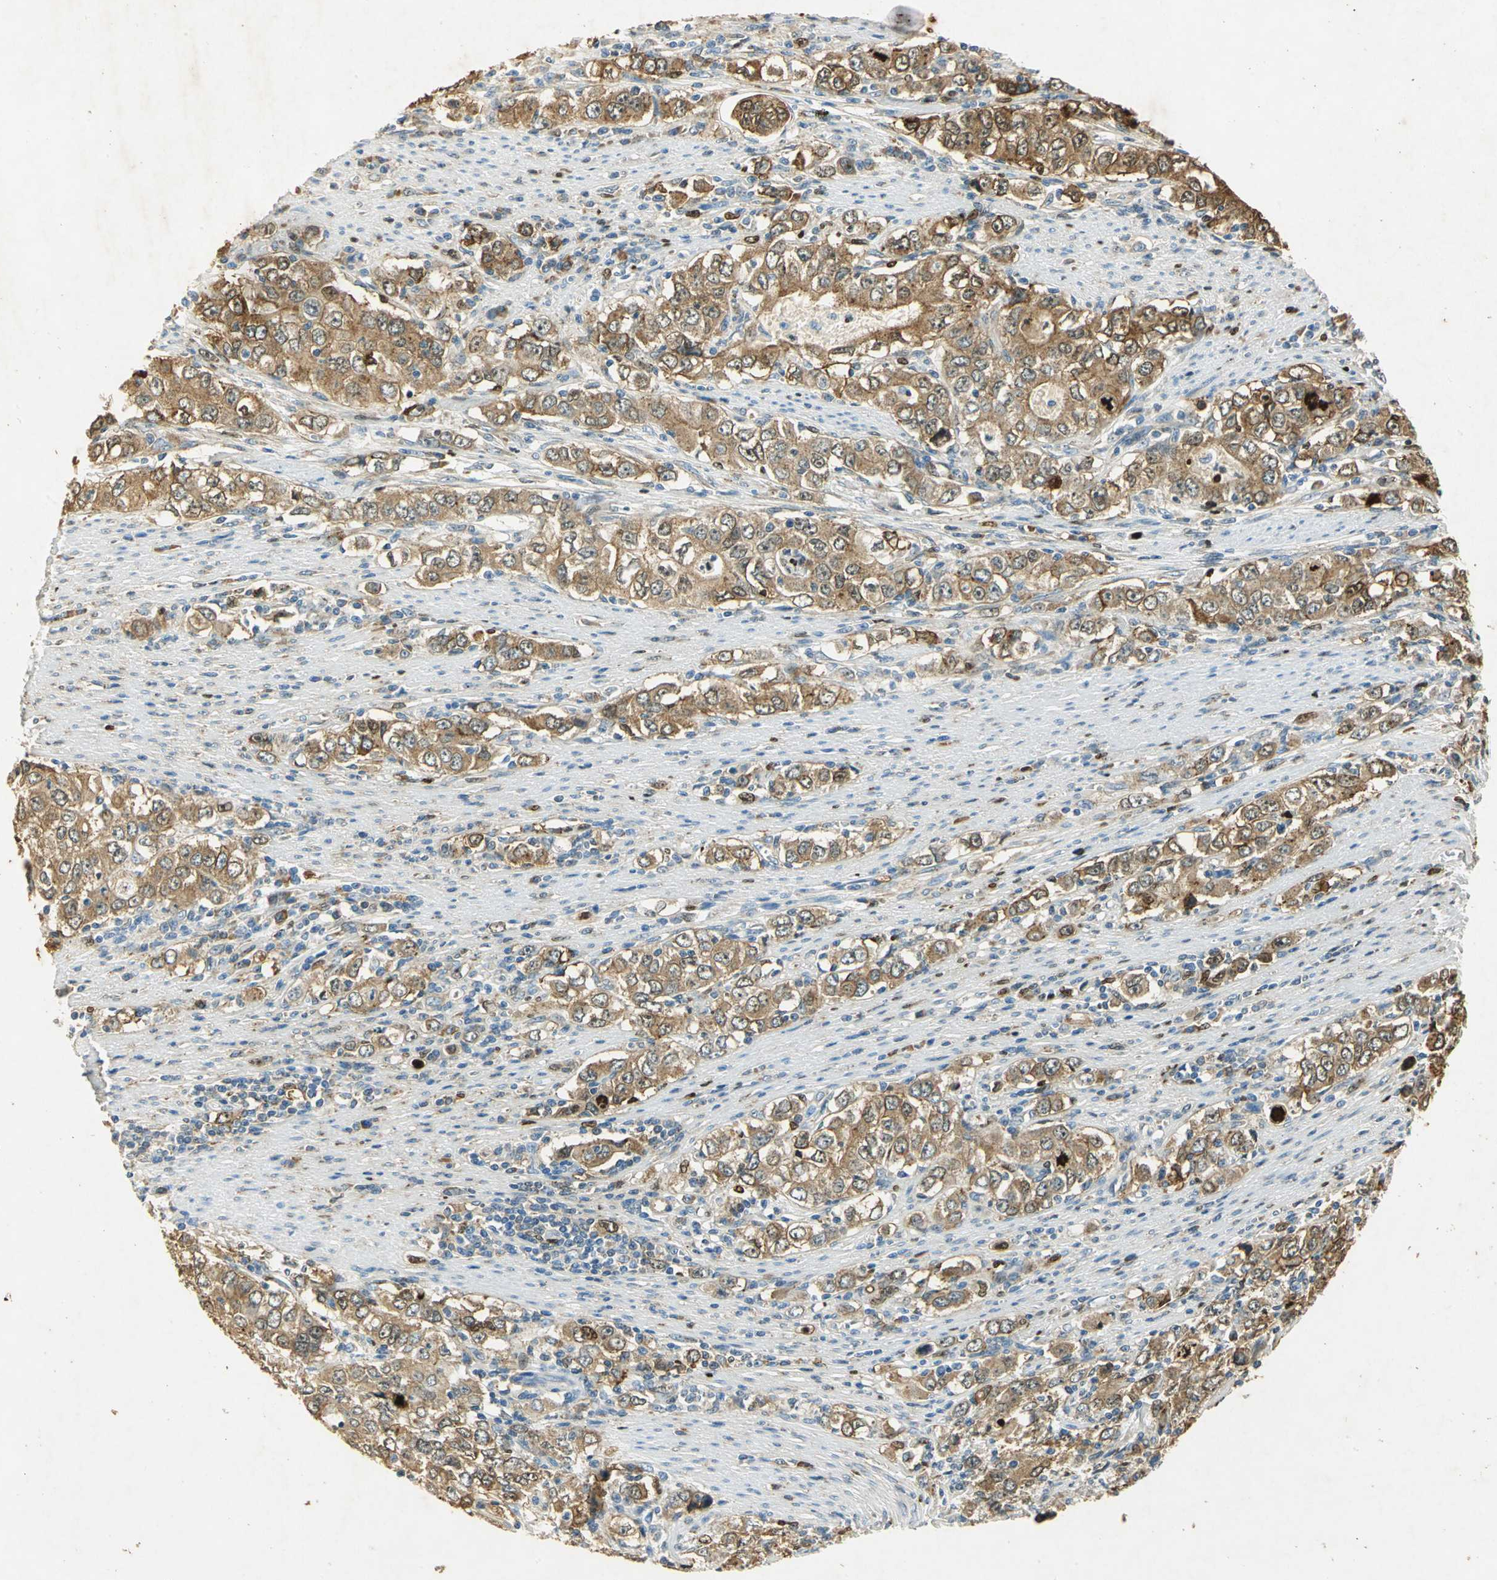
{"staining": {"intensity": "moderate", "quantity": ">75%", "location": "cytoplasmic/membranous"}, "tissue": "stomach cancer", "cell_type": "Tumor cells", "image_type": "cancer", "snomed": [{"axis": "morphology", "description": "Adenocarcinoma, NOS"}, {"axis": "topography", "description": "Stomach, lower"}], "caption": "High-power microscopy captured an immunohistochemistry (IHC) photomicrograph of stomach cancer (adenocarcinoma), revealing moderate cytoplasmic/membranous staining in about >75% of tumor cells.", "gene": "ANXA4", "patient": {"sex": "female", "age": 72}}